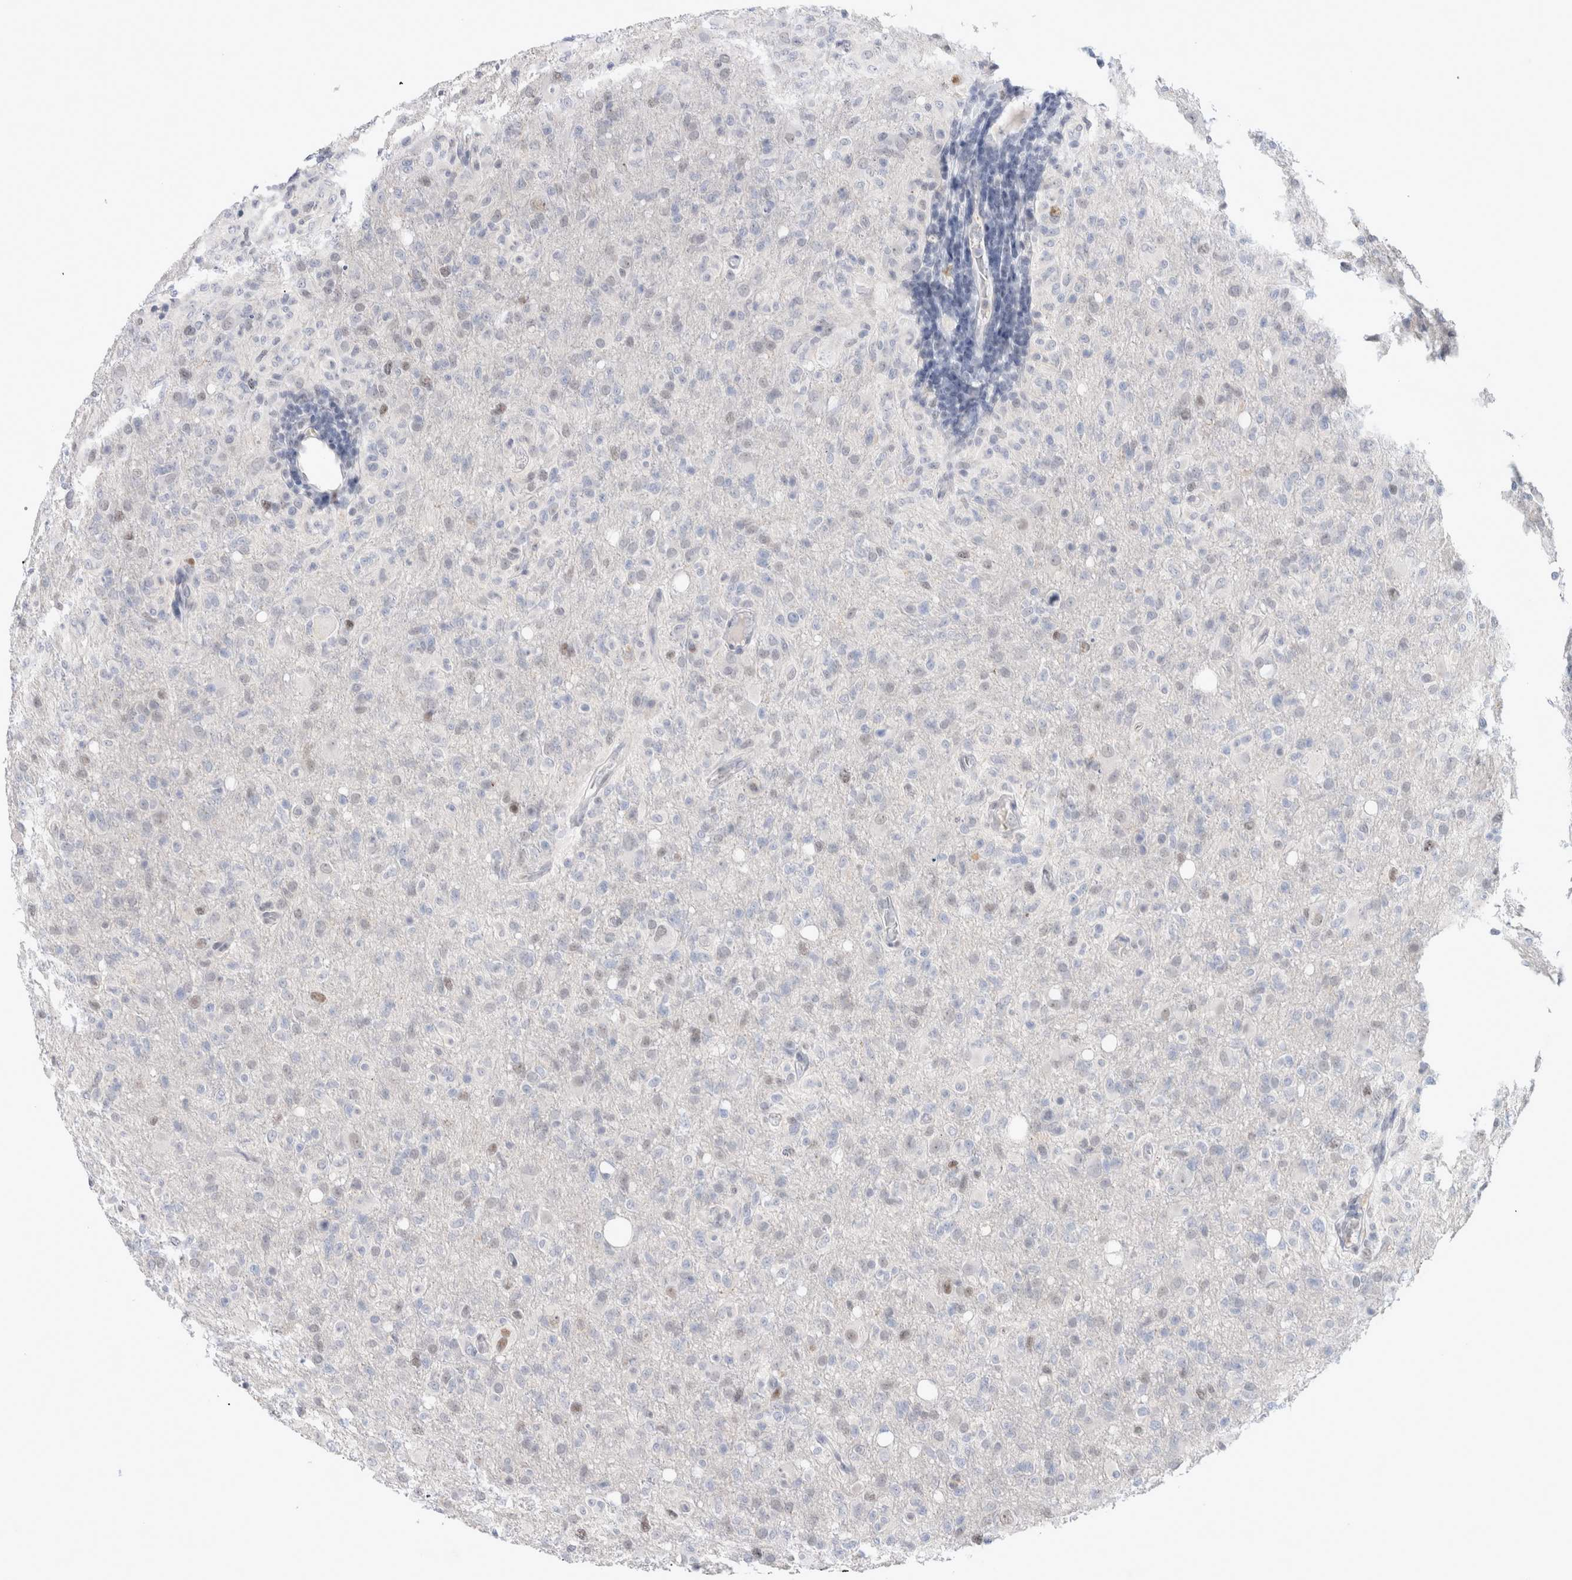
{"staining": {"intensity": "weak", "quantity": "<25%", "location": "nuclear"}, "tissue": "glioma", "cell_type": "Tumor cells", "image_type": "cancer", "snomed": [{"axis": "morphology", "description": "Glioma, malignant, High grade"}, {"axis": "topography", "description": "Brain"}], "caption": "Tumor cells show no significant protein staining in malignant glioma (high-grade).", "gene": "KNL1", "patient": {"sex": "female", "age": 57}}